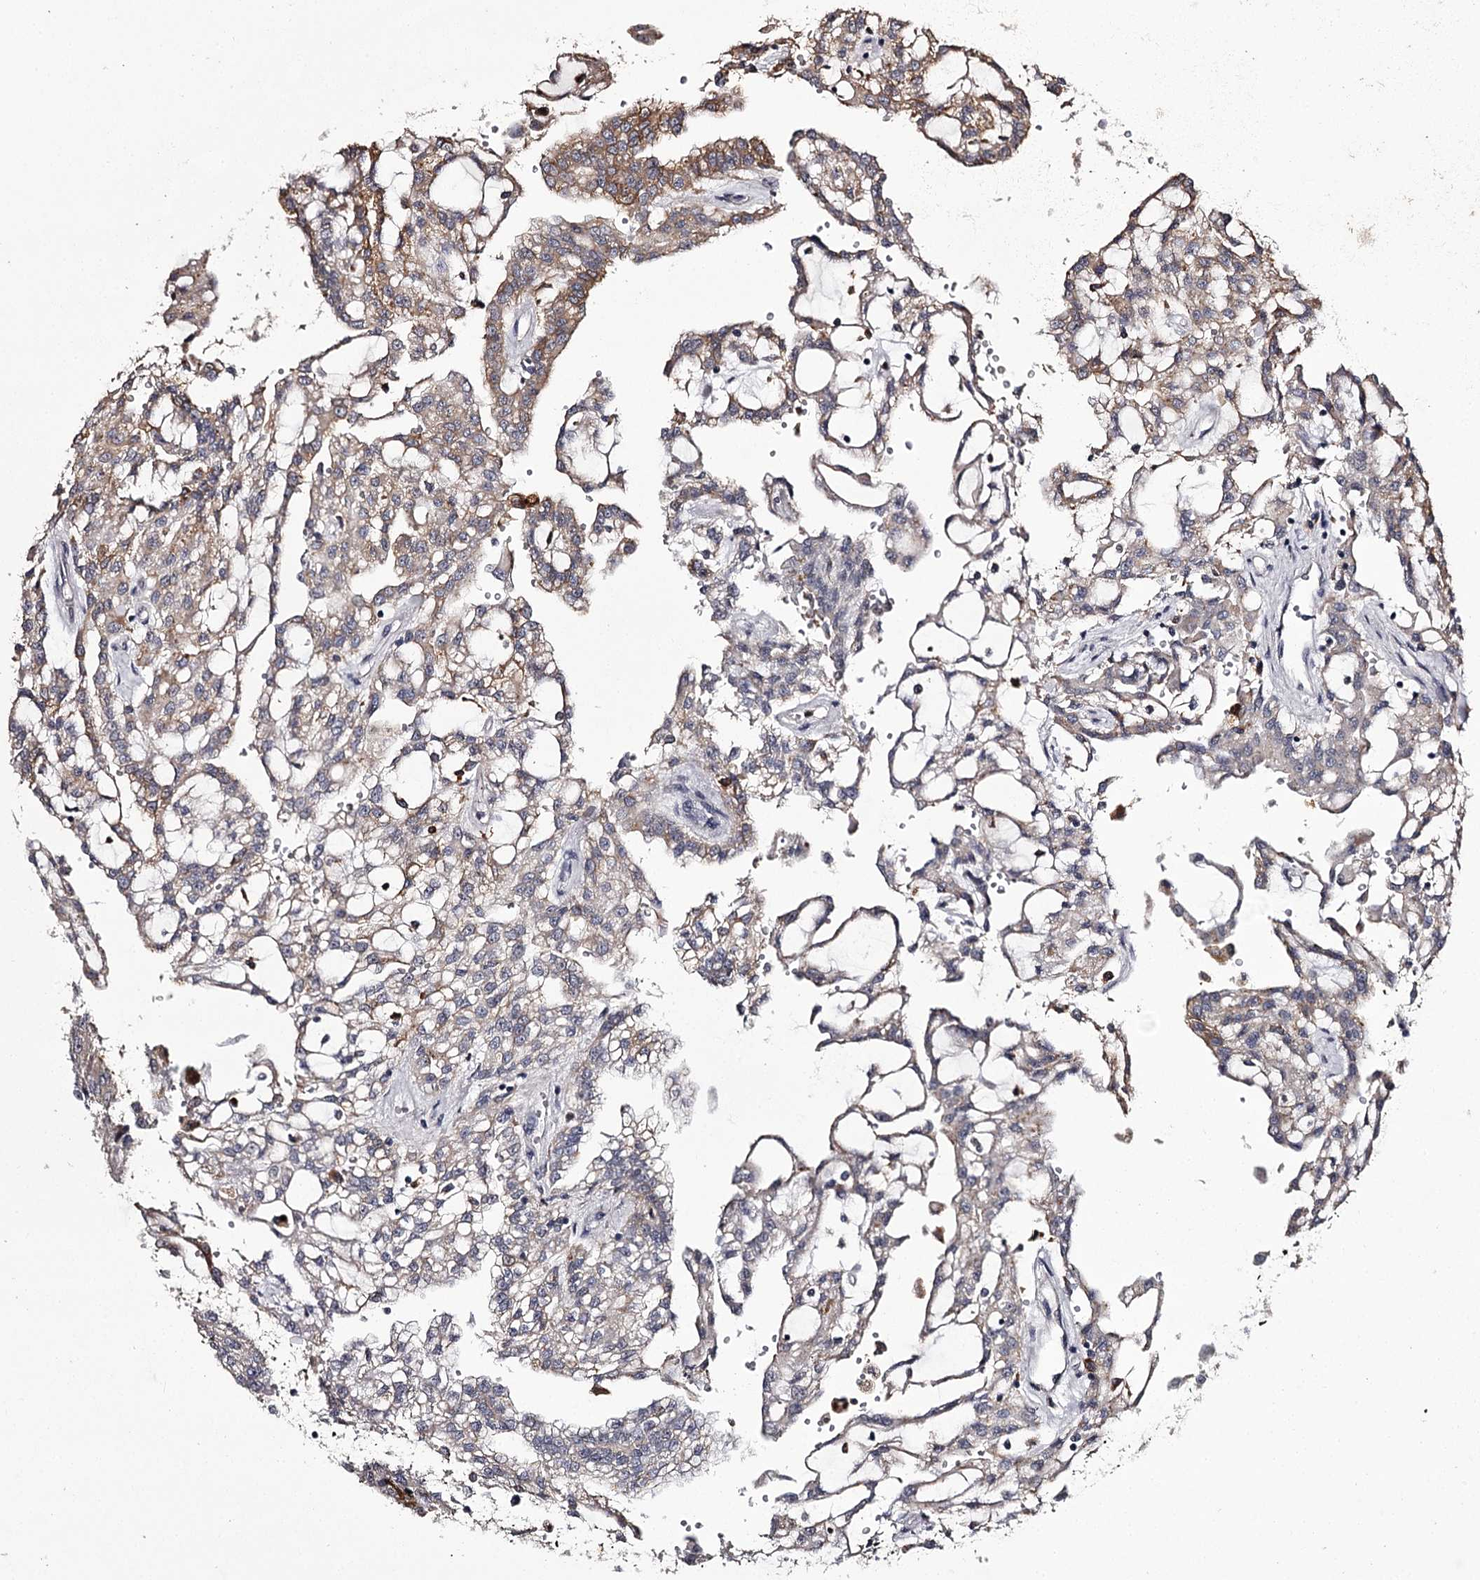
{"staining": {"intensity": "moderate", "quantity": "25%-75%", "location": "cytoplasmic/membranous"}, "tissue": "renal cancer", "cell_type": "Tumor cells", "image_type": "cancer", "snomed": [{"axis": "morphology", "description": "Adenocarcinoma, NOS"}, {"axis": "topography", "description": "Kidney"}], "caption": "Human renal adenocarcinoma stained for a protein (brown) reveals moderate cytoplasmic/membranous positive expression in about 25%-75% of tumor cells.", "gene": "SLC32A1", "patient": {"sex": "male", "age": 63}}